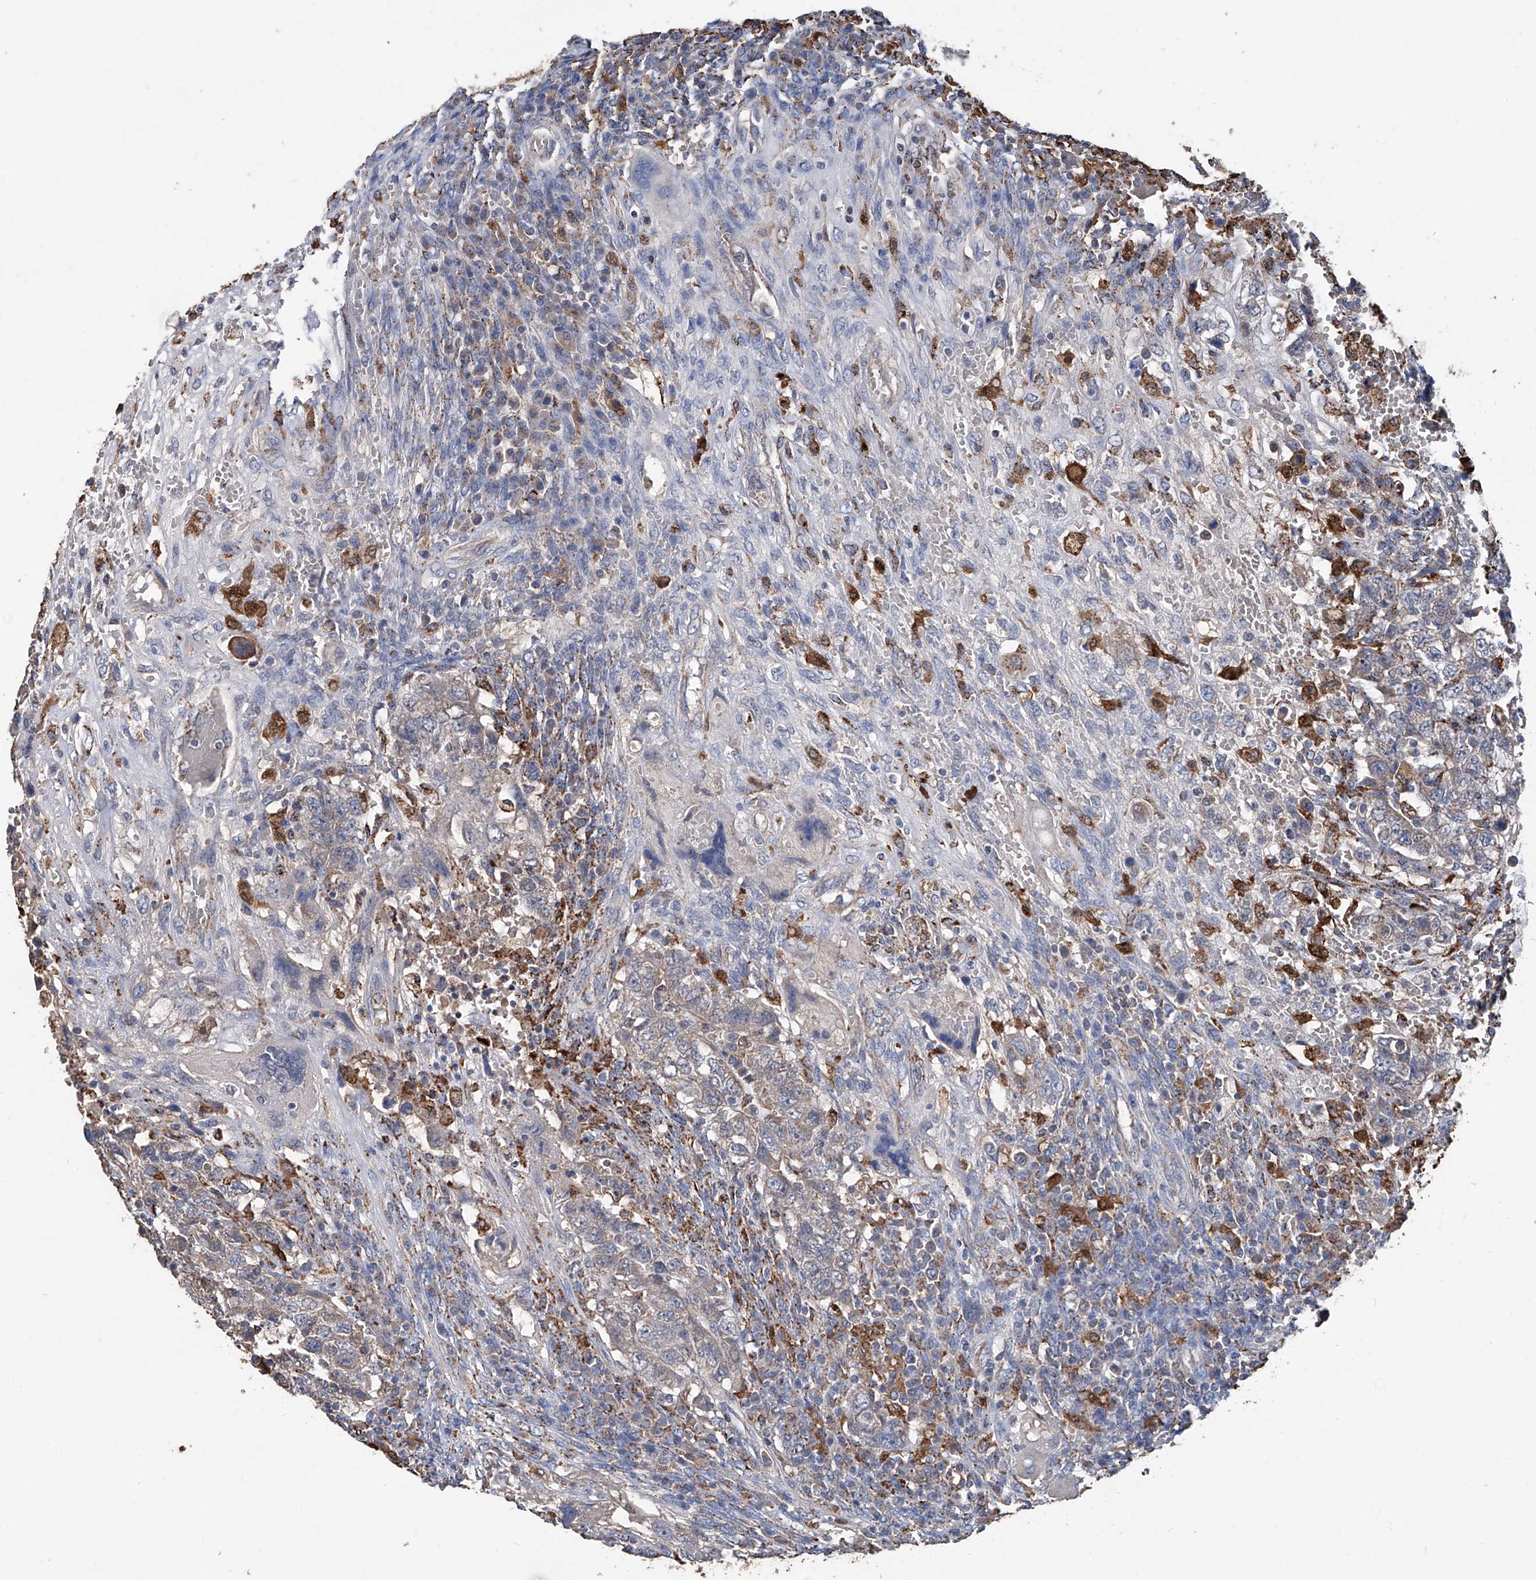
{"staining": {"intensity": "weak", "quantity": ">75%", "location": "cytoplasmic/membranous"}, "tissue": "testis cancer", "cell_type": "Tumor cells", "image_type": "cancer", "snomed": [{"axis": "morphology", "description": "Carcinoma, Embryonal, NOS"}, {"axis": "topography", "description": "Testis"}], "caption": "Testis cancer stained with a brown dye demonstrates weak cytoplasmic/membranous positive staining in about >75% of tumor cells.", "gene": "NHS", "patient": {"sex": "male", "age": 26}}